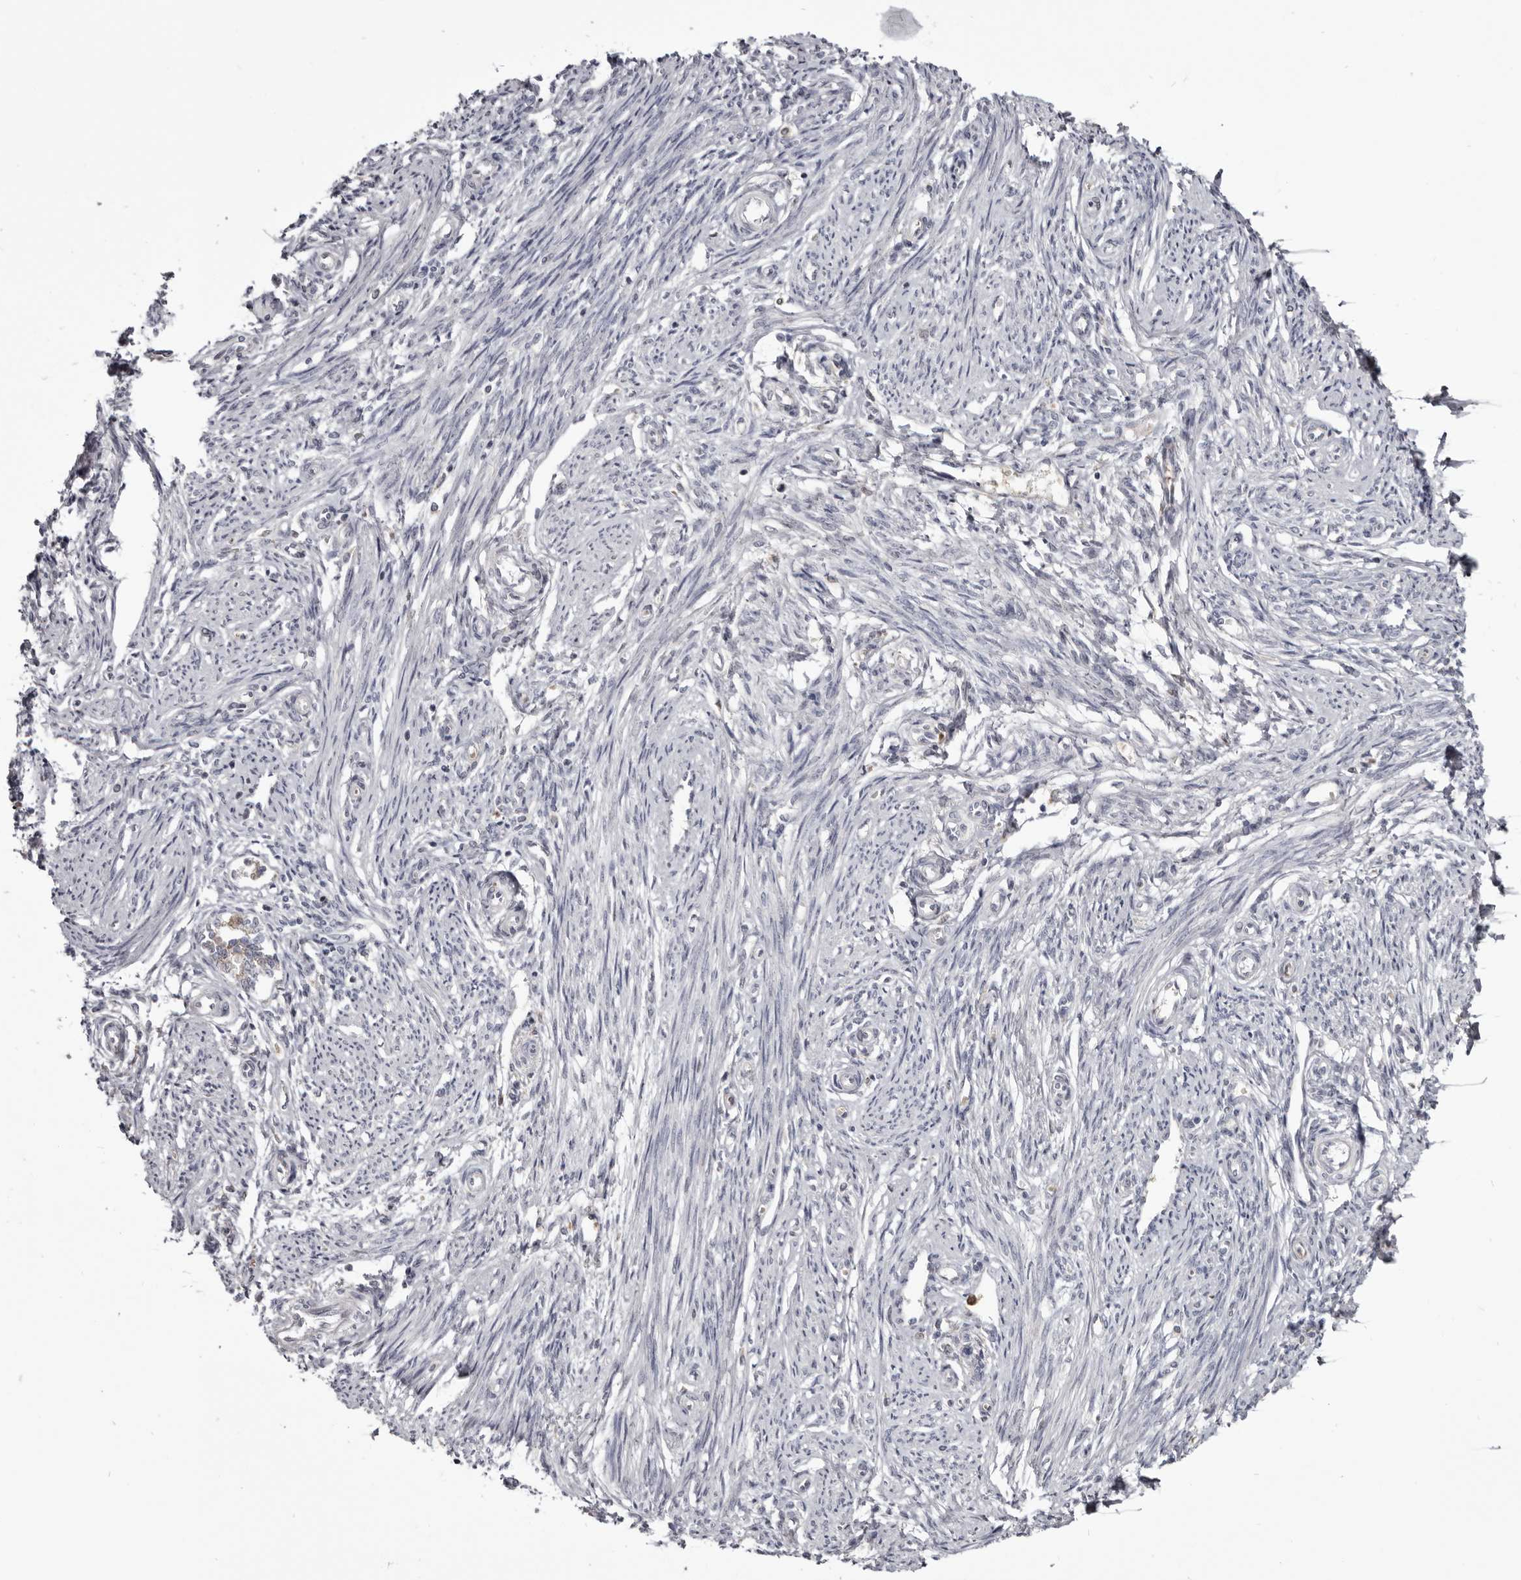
{"staining": {"intensity": "negative", "quantity": "none", "location": "none"}, "tissue": "endometrium", "cell_type": "Cells in endometrial stroma", "image_type": "normal", "snomed": [{"axis": "morphology", "description": "Normal tissue, NOS"}, {"axis": "topography", "description": "Endometrium"}], "caption": "High power microscopy image of an IHC image of benign endometrium, revealing no significant expression in cells in endometrial stroma.", "gene": "CGN", "patient": {"sex": "female", "age": 56}}